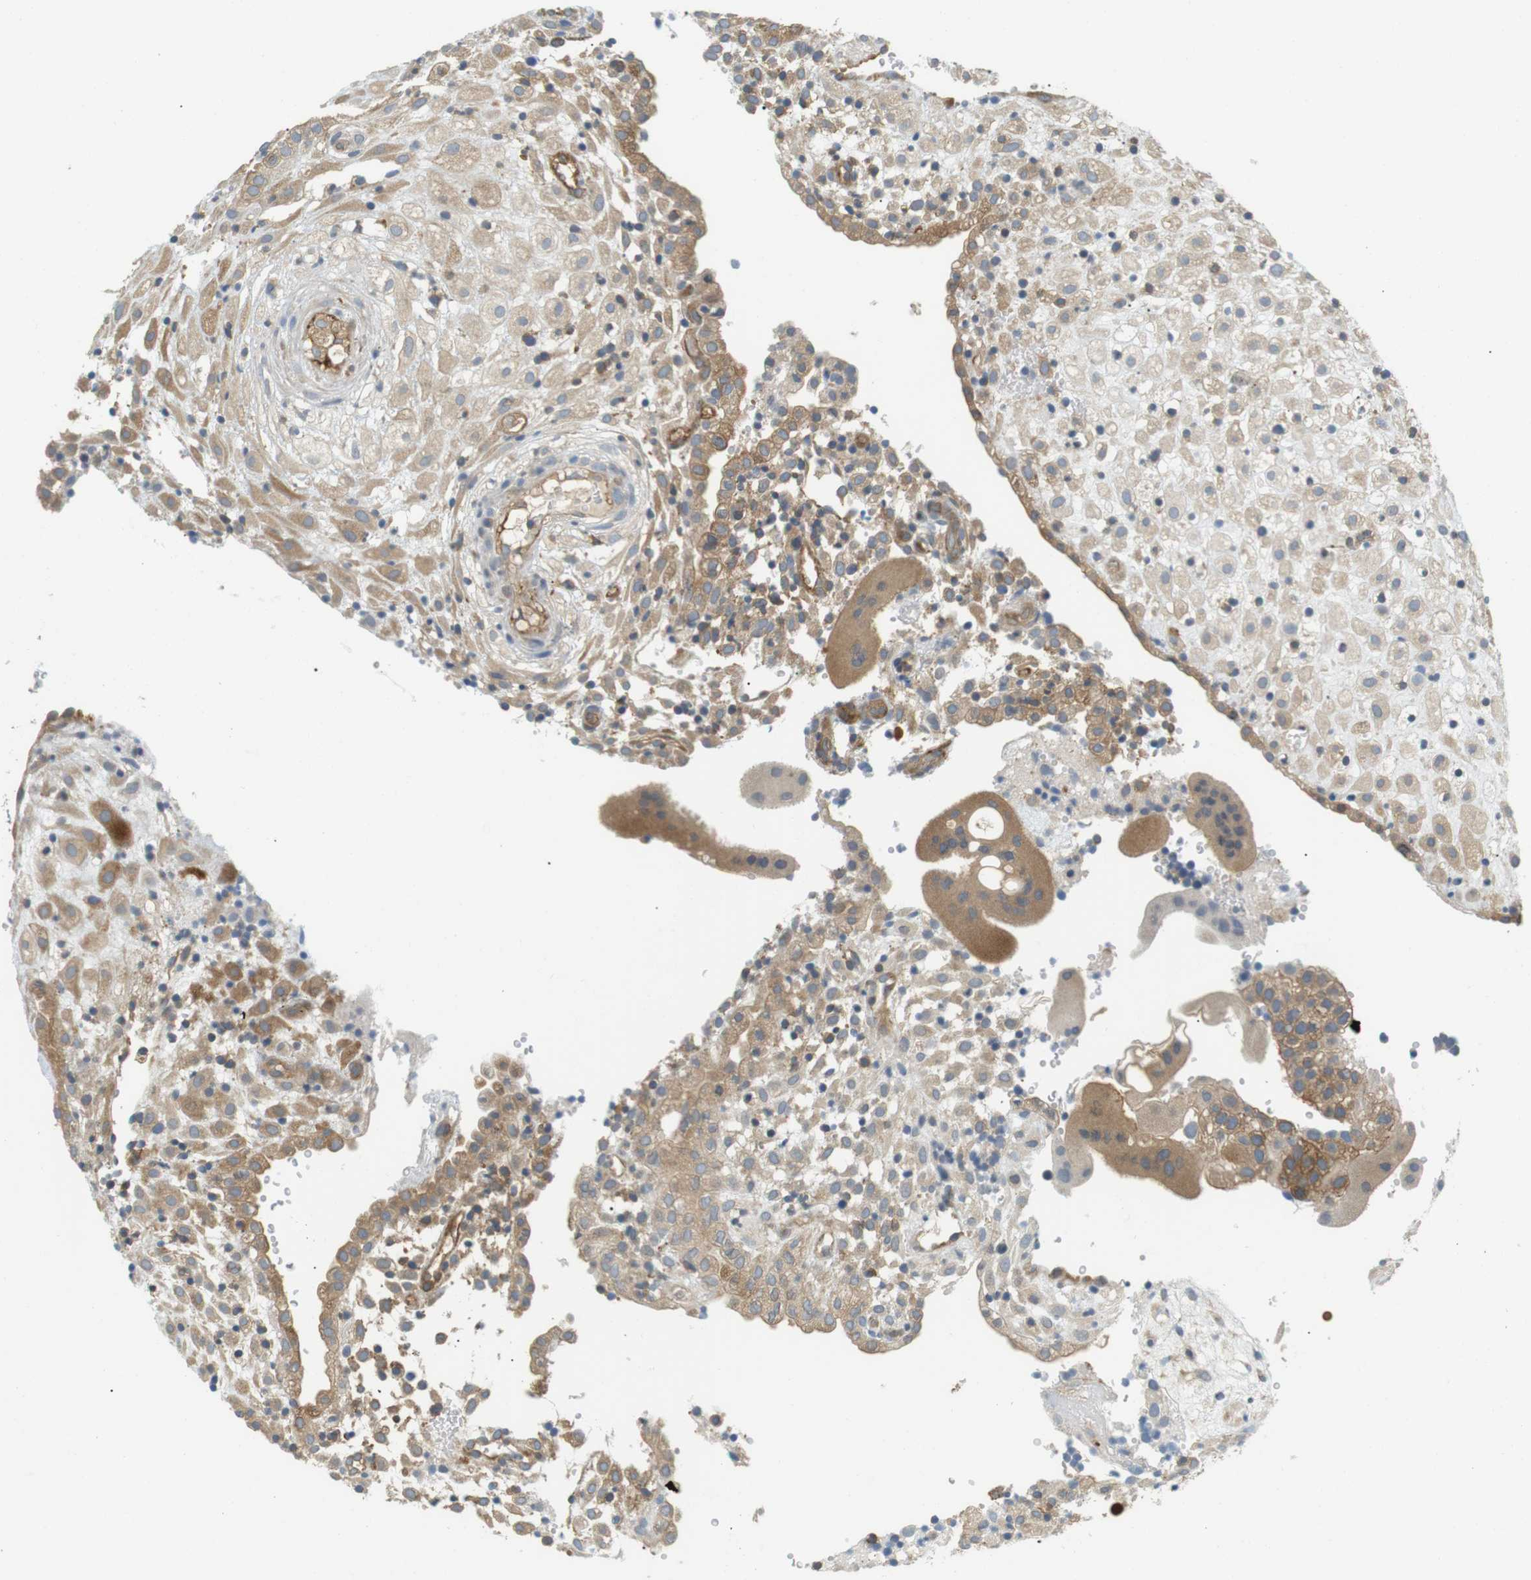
{"staining": {"intensity": "moderate", "quantity": ">75%", "location": "cytoplasmic/membranous"}, "tissue": "placenta", "cell_type": "Decidual cells", "image_type": "normal", "snomed": [{"axis": "morphology", "description": "Normal tissue, NOS"}, {"axis": "topography", "description": "Placenta"}], "caption": "Benign placenta displays moderate cytoplasmic/membranous expression in about >75% of decidual cells Immunohistochemistry stains the protein in brown and the nuclei are stained blue..", "gene": "TMEM200A", "patient": {"sex": "female", "age": 18}}